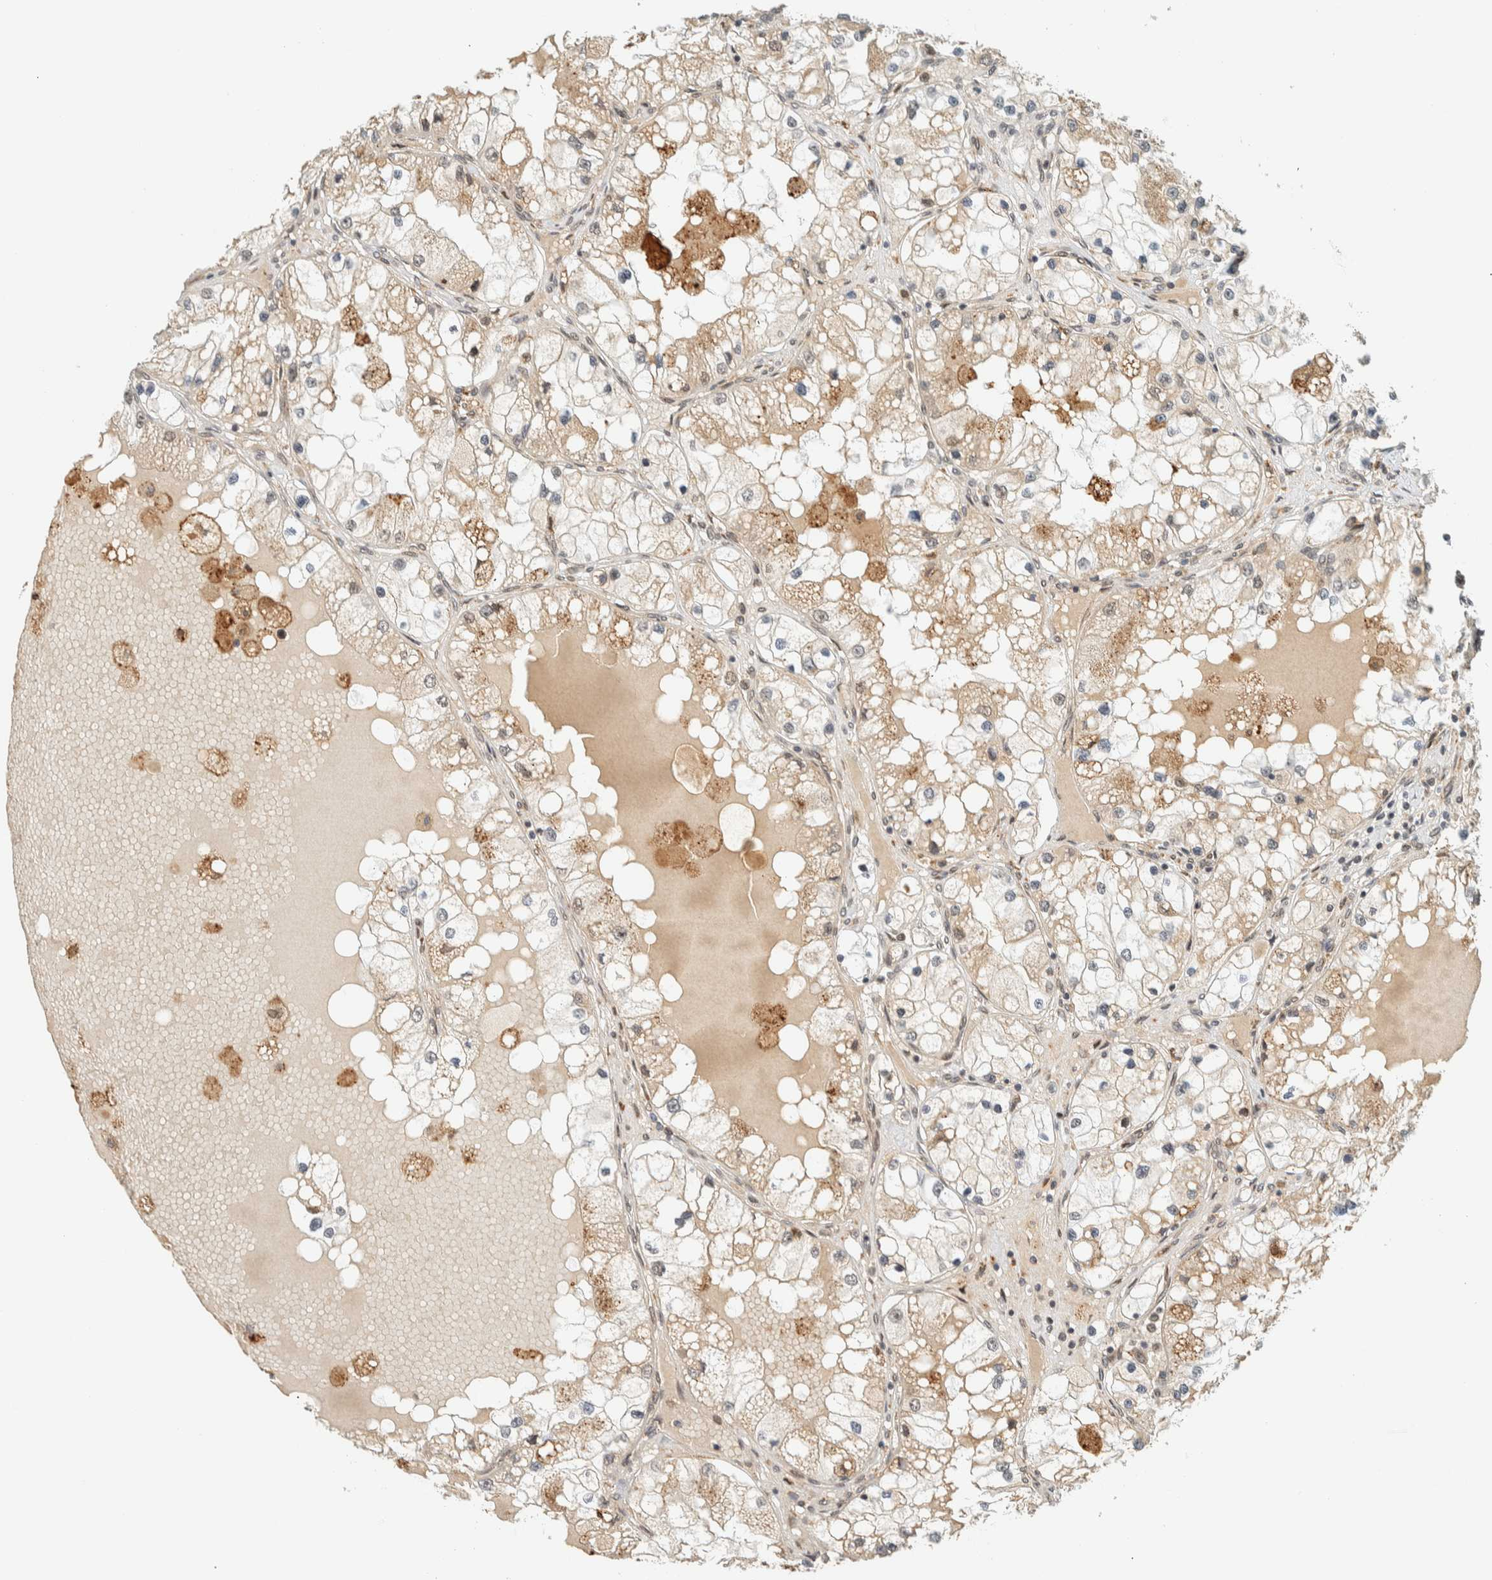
{"staining": {"intensity": "weak", "quantity": "25%-75%", "location": "cytoplasmic/membranous"}, "tissue": "renal cancer", "cell_type": "Tumor cells", "image_type": "cancer", "snomed": [{"axis": "morphology", "description": "Adenocarcinoma, NOS"}, {"axis": "topography", "description": "Kidney"}], "caption": "A brown stain highlights weak cytoplasmic/membranous positivity of a protein in renal cancer (adenocarcinoma) tumor cells.", "gene": "ITPRID1", "patient": {"sex": "male", "age": 68}}